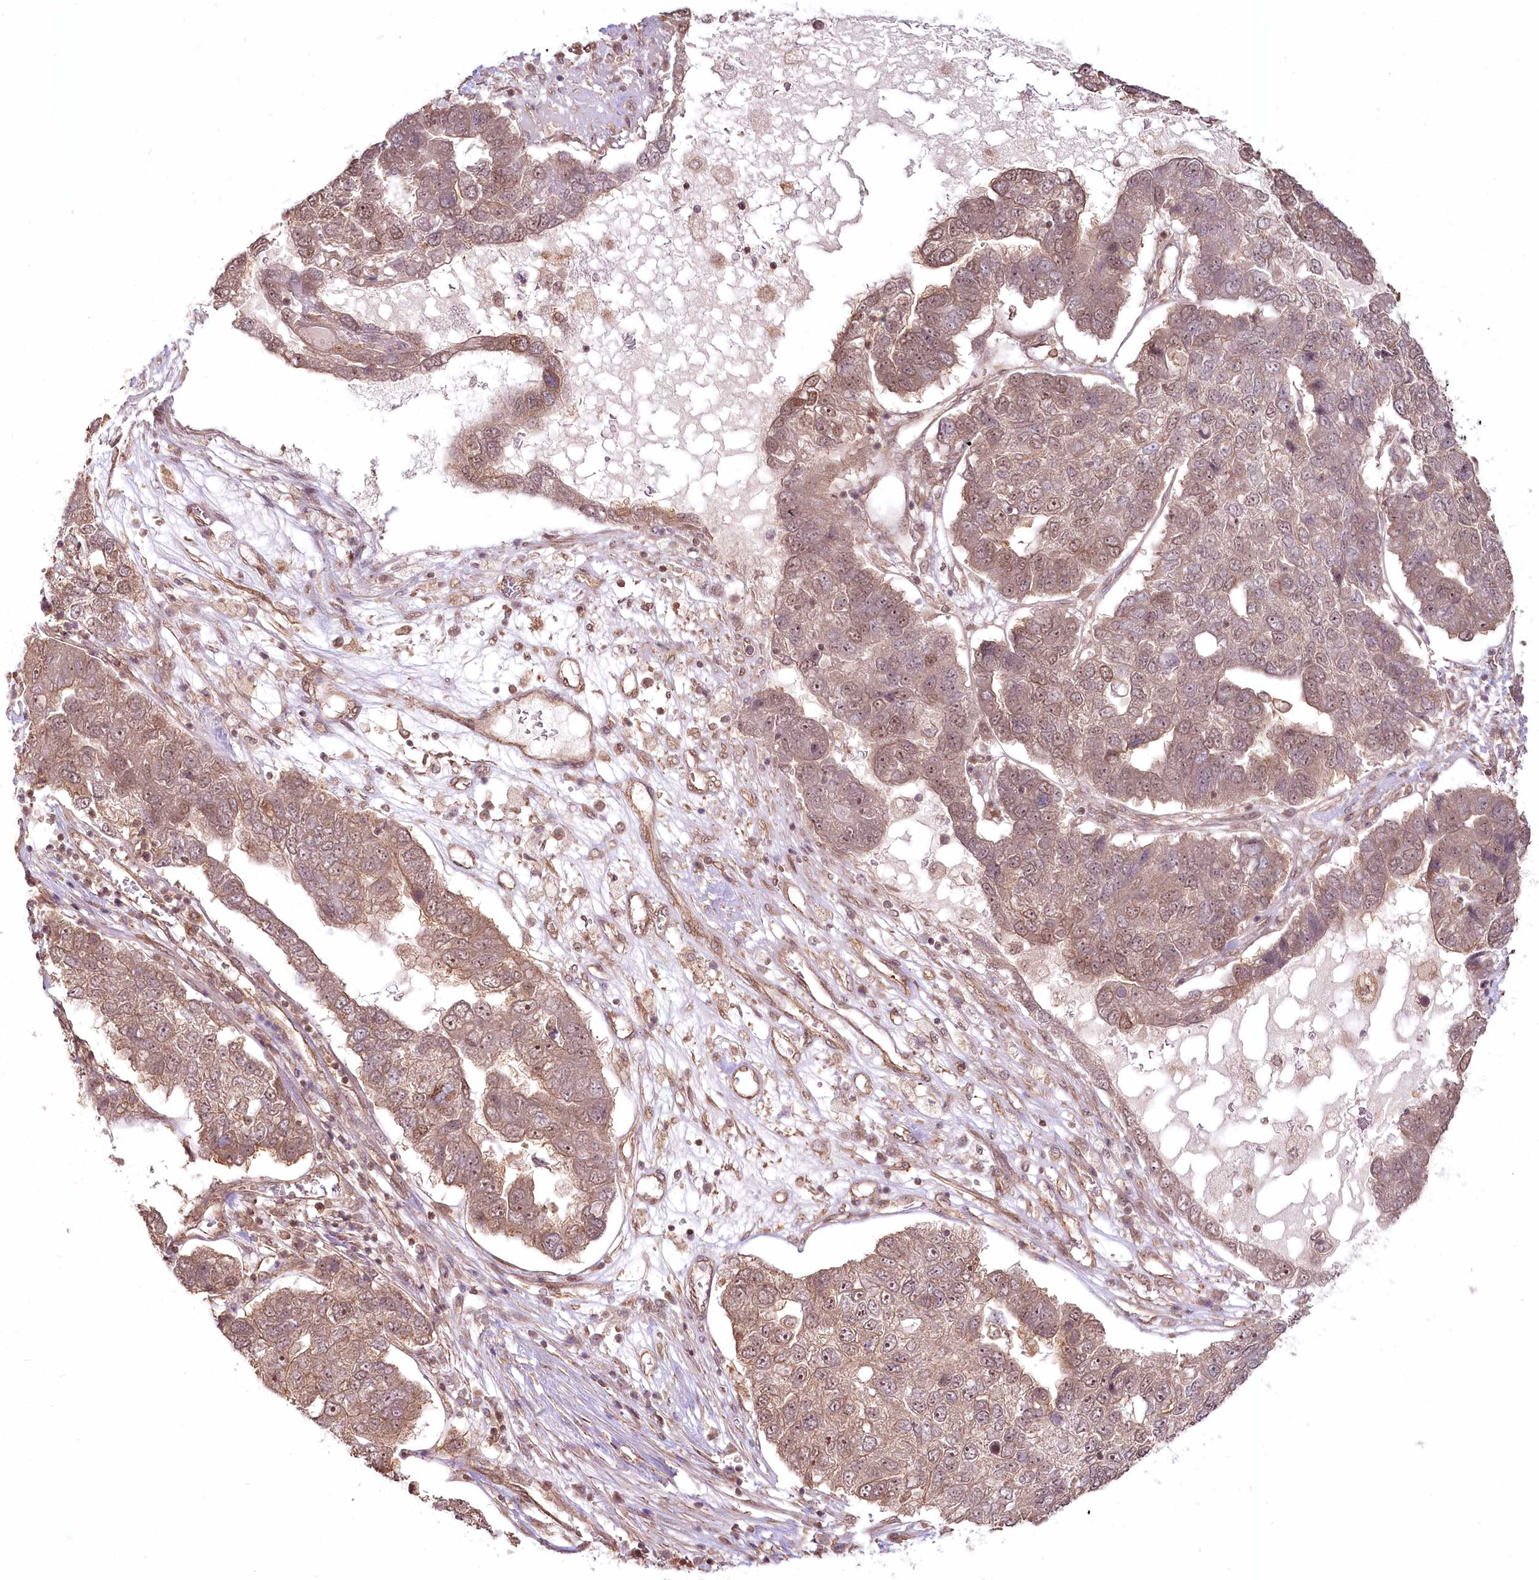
{"staining": {"intensity": "moderate", "quantity": ">75%", "location": "cytoplasmic/membranous,nuclear"}, "tissue": "pancreatic cancer", "cell_type": "Tumor cells", "image_type": "cancer", "snomed": [{"axis": "morphology", "description": "Adenocarcinoma, NOS"}, {"axis": "topography", "description": "Pancreas"}], "caption": "Human pancreatic cancer (adenocarcinoma) stained with a protein marker exhibits moderate staining in tumor cells.", "gene": "R3HDM2", "patient": {"sex": "female", "age": 61}}